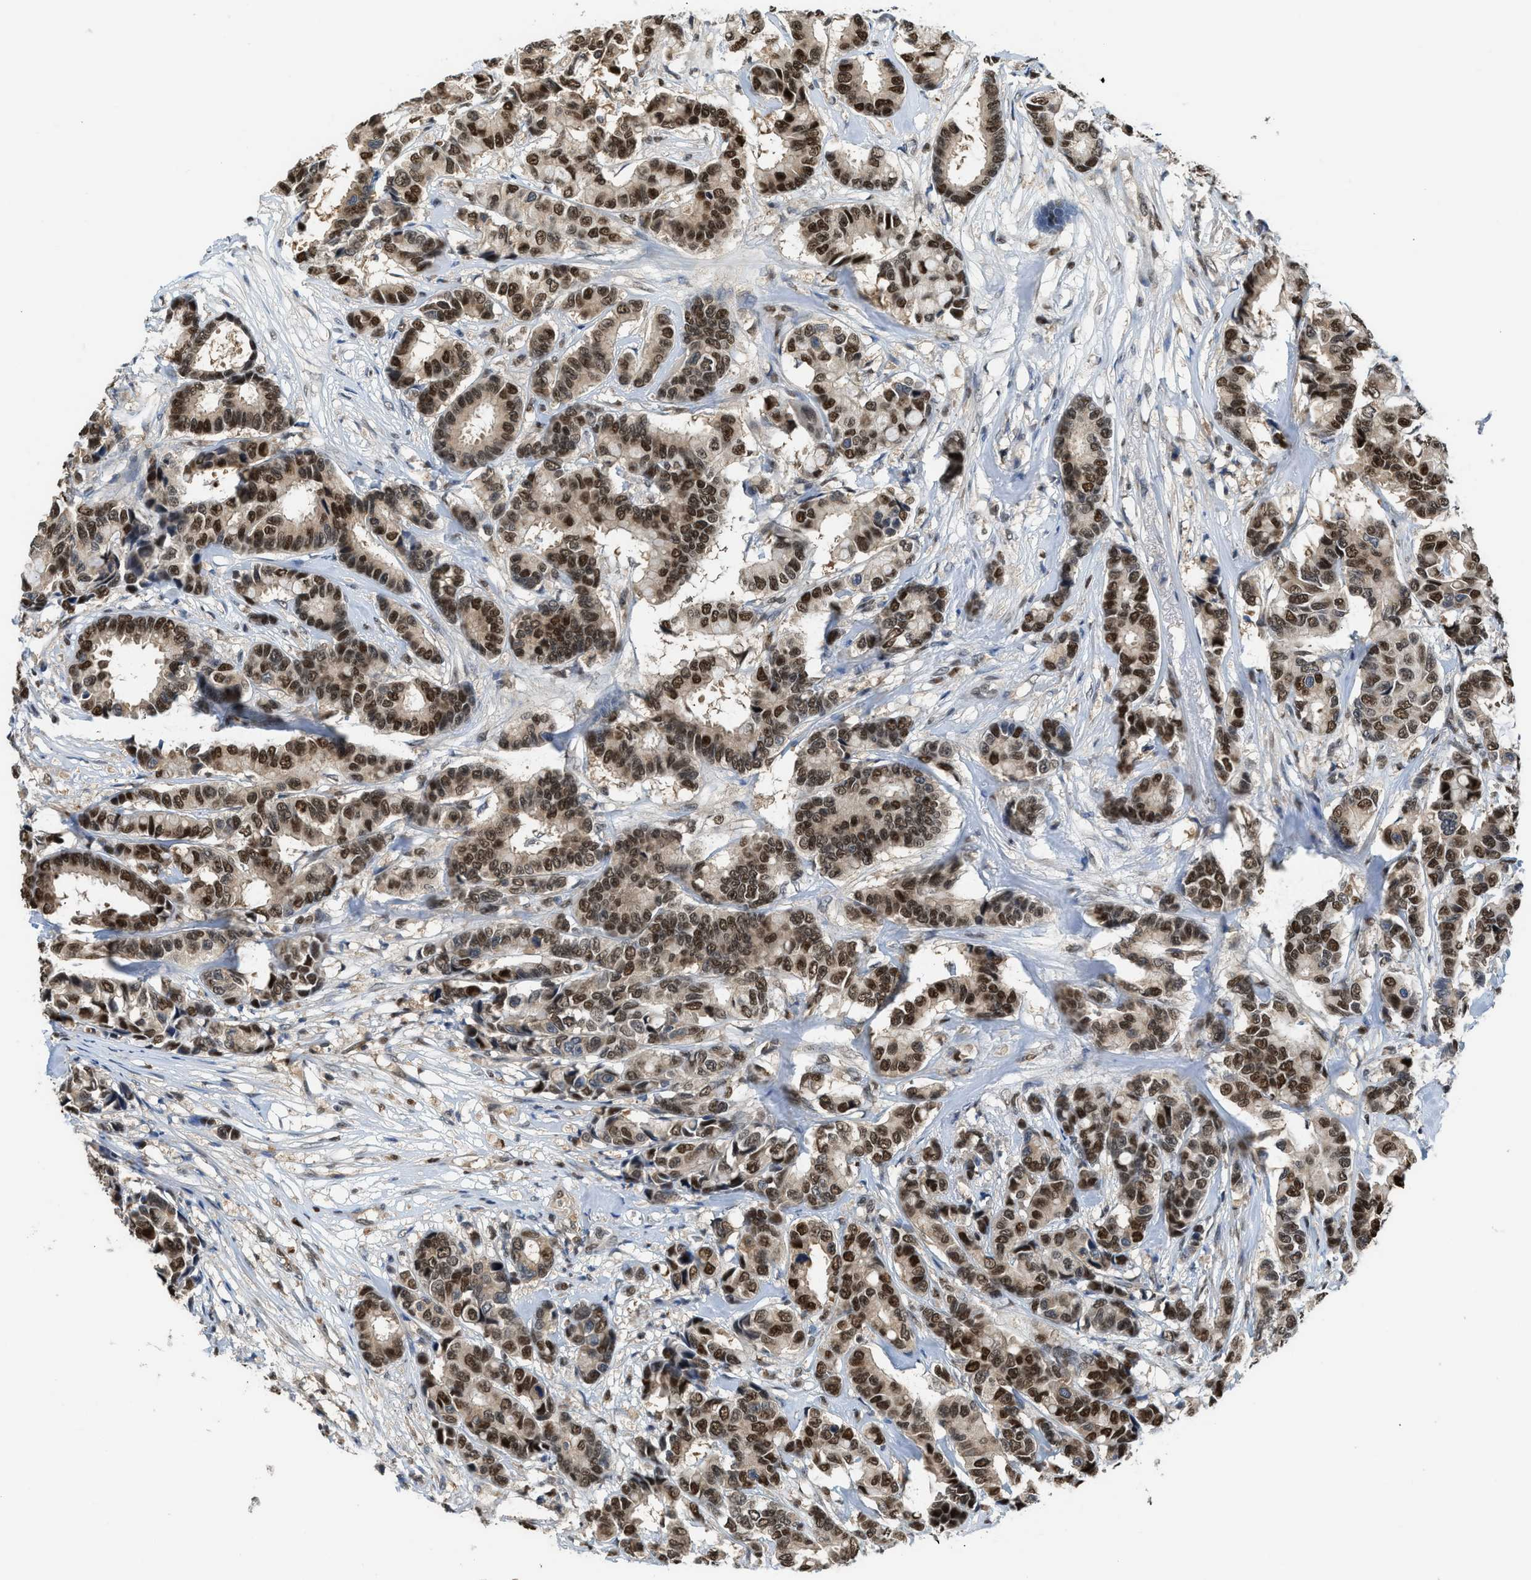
{"staining": {"intensity": "strong", "quantity": ">75%", "location": "nuclear"}, "tissue": "breast cancer", "cell_type": "Tumor cells", "image_type": "cancer", "snomed": [{"axis": "morphology", "description": "Duct carcinoma"}, {"axis": "topography", "description": "Breast"}], "caption": "Invasive ductal carcinoma (breast) was stained to show a protein in brown. There is high levels of strong nuclear expression in approximately >75% of tumor cells.", "gene": "ALX1", "patient": {"sex": "female", "age": 87}}